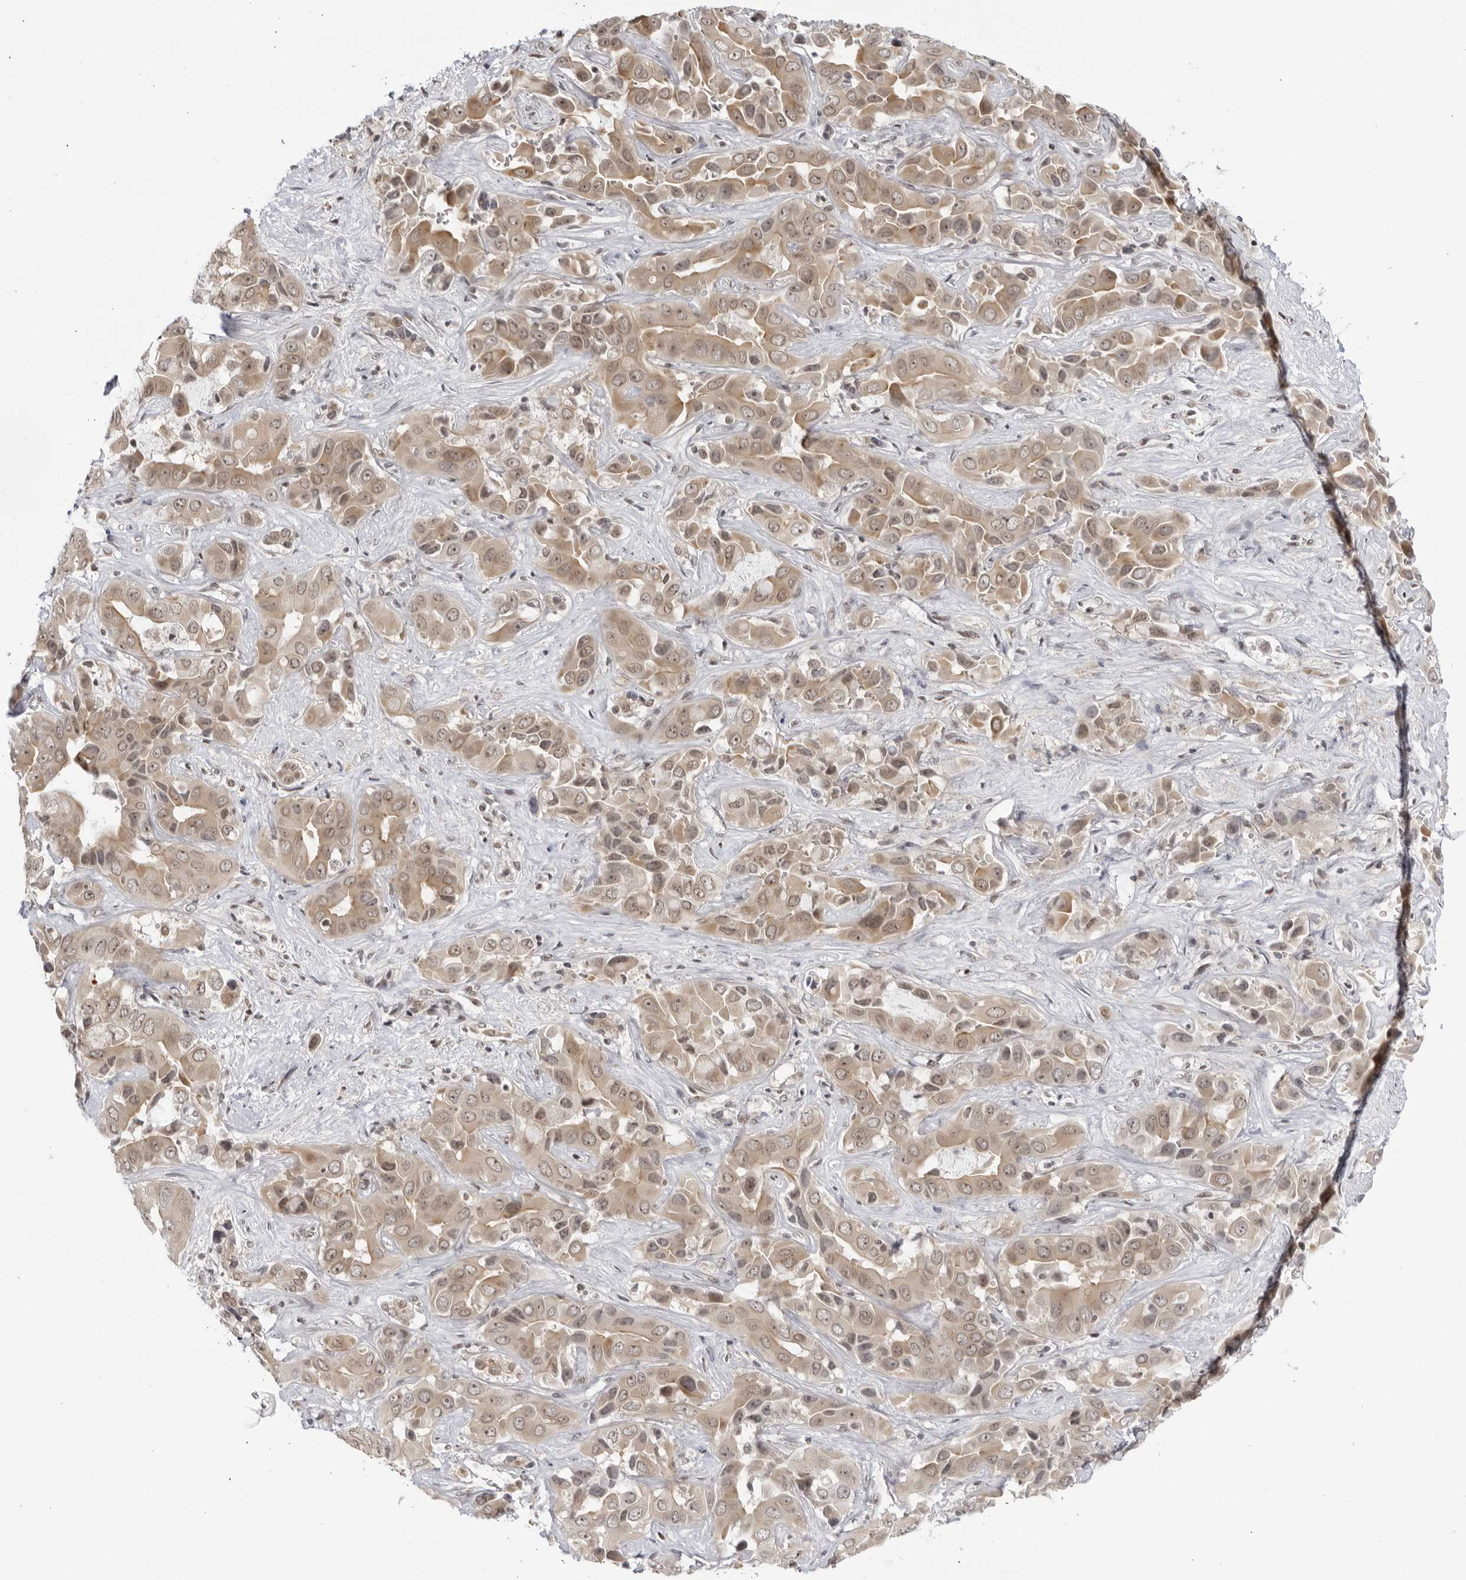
{"staining": {"intensity": "weak", "quantity": ">75%", "location": "cytoplasmic/membranous,nuclear"}, "tissue": "liver cancer", "cell_type": "Tumor cells", "image_type": "cancer", "snomed": [{"axis": "morphology", "description": "Cholangiocarcinoma"}, {"axis": "topography", "description": "Liver"}], "caption": "High-magnification brightfield microscopy of liver cancer stained with DAB (brown) and counterstained with hematoxylin (blue). tumor cells exhibit weak cytoplasmic/membranous and nuclear expression is appreciated in approximately>75% of cells.", "gene": "RASGEF1C", "patient": {"sex": "female", "age": 52}}